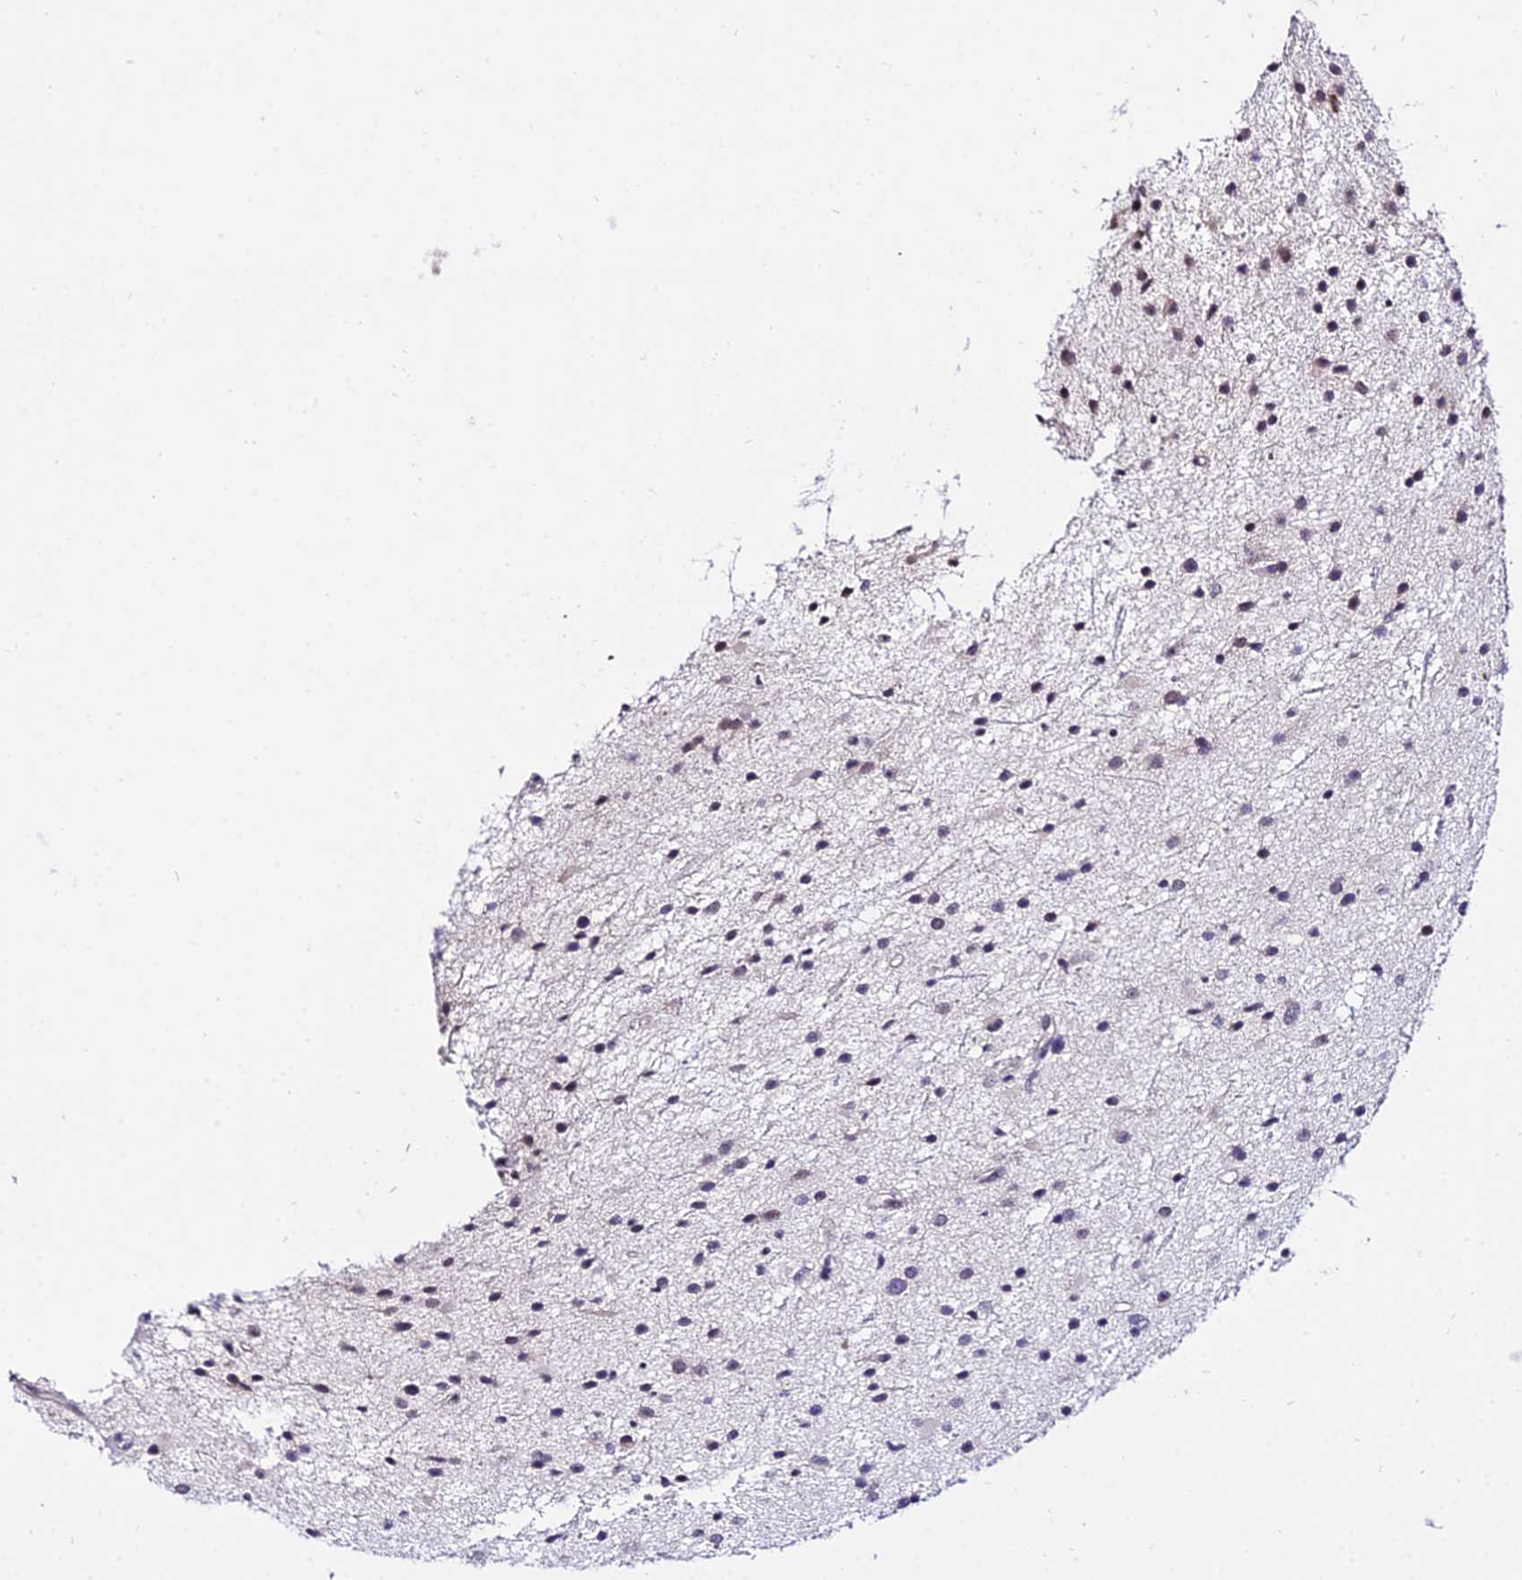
{"staining": {"intensity": "negative", "quantity": "none", "location": "none"}, "tissue": "glioma", "cell_type": "Tumor cells", "image_type": "cancer", "snomed": [{"axis": "morphology", "description": "Glioma, malignant, Low grade"}, {"axis": "topography", "description": "Cerebral cortex"}], "caption": "A photomicrograph of glioma stained for a protein shows no brown staining in tumor cells.", "gene": "POLR2I", "patient": {"sex": "female", "age": 39}}